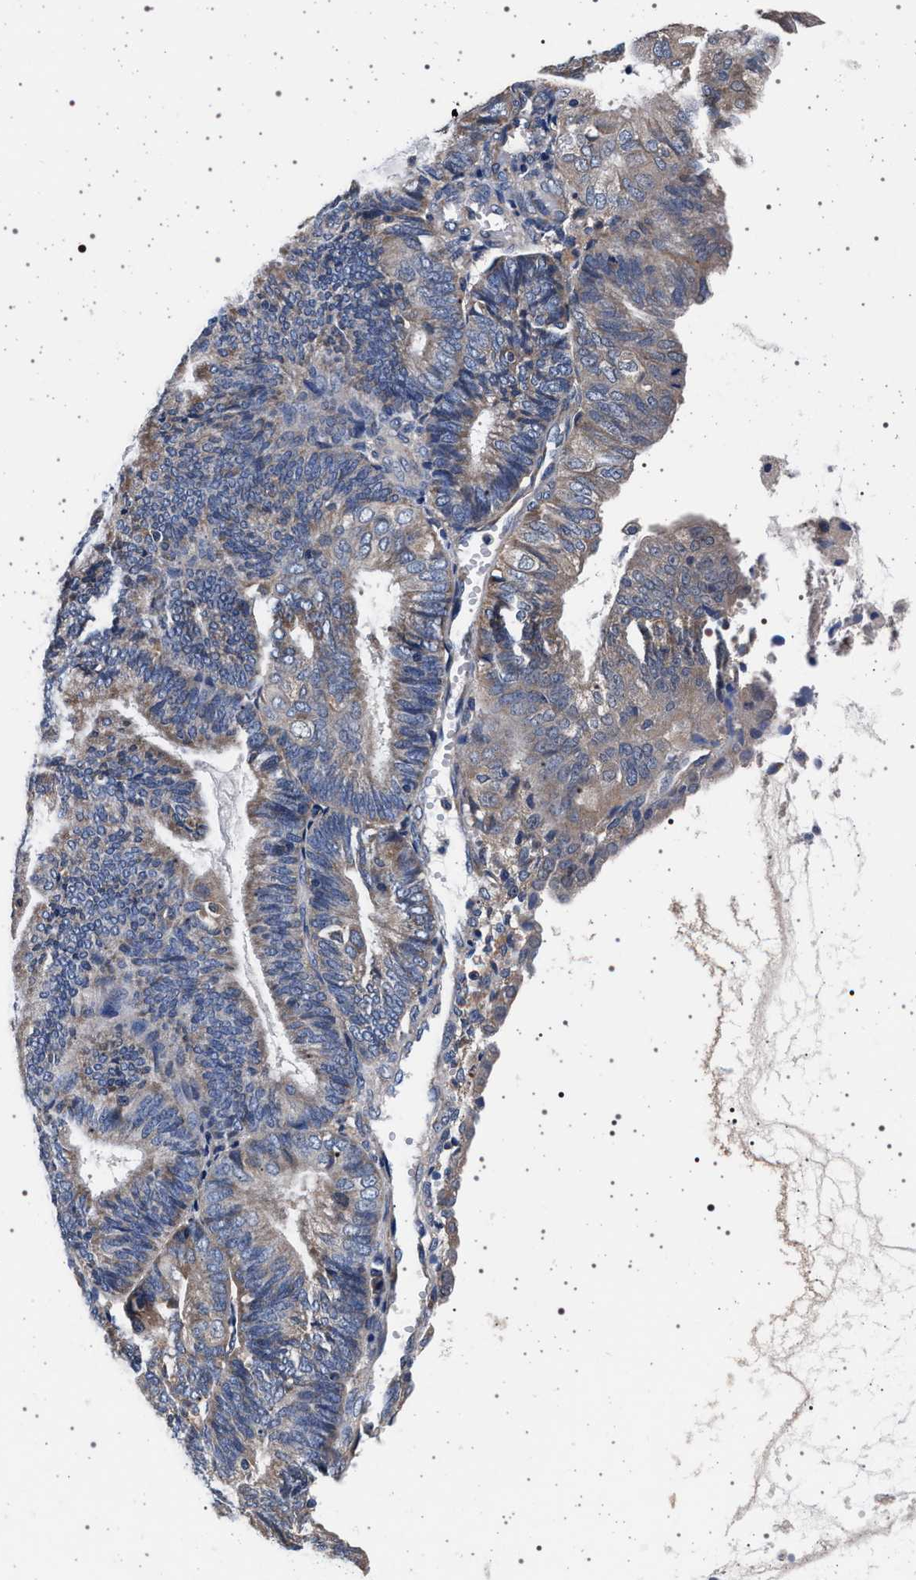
{"staining": {"intensity": "weak", "quantity": "<25%", "location": "cytoplasmic/membranous"}, "tissue": "endometrial cancer", "cell_type": "Tumor cells", "image_type": "cancer", "snomed": [{"axis": "morphology", "description": "Adenocarcinoma, NOS"}, {"axis": "topography", "description": "Endometrium"}], "caption": "An image of endometrial cancer (adenocarcinoma) stained for a protein displays no brown staining in tumor cells. (Immunohistochemistry, brightfield microscopy, high magnification).", "gene": "MAP3K2", "patient": {"sex": "female", "age": 81}}